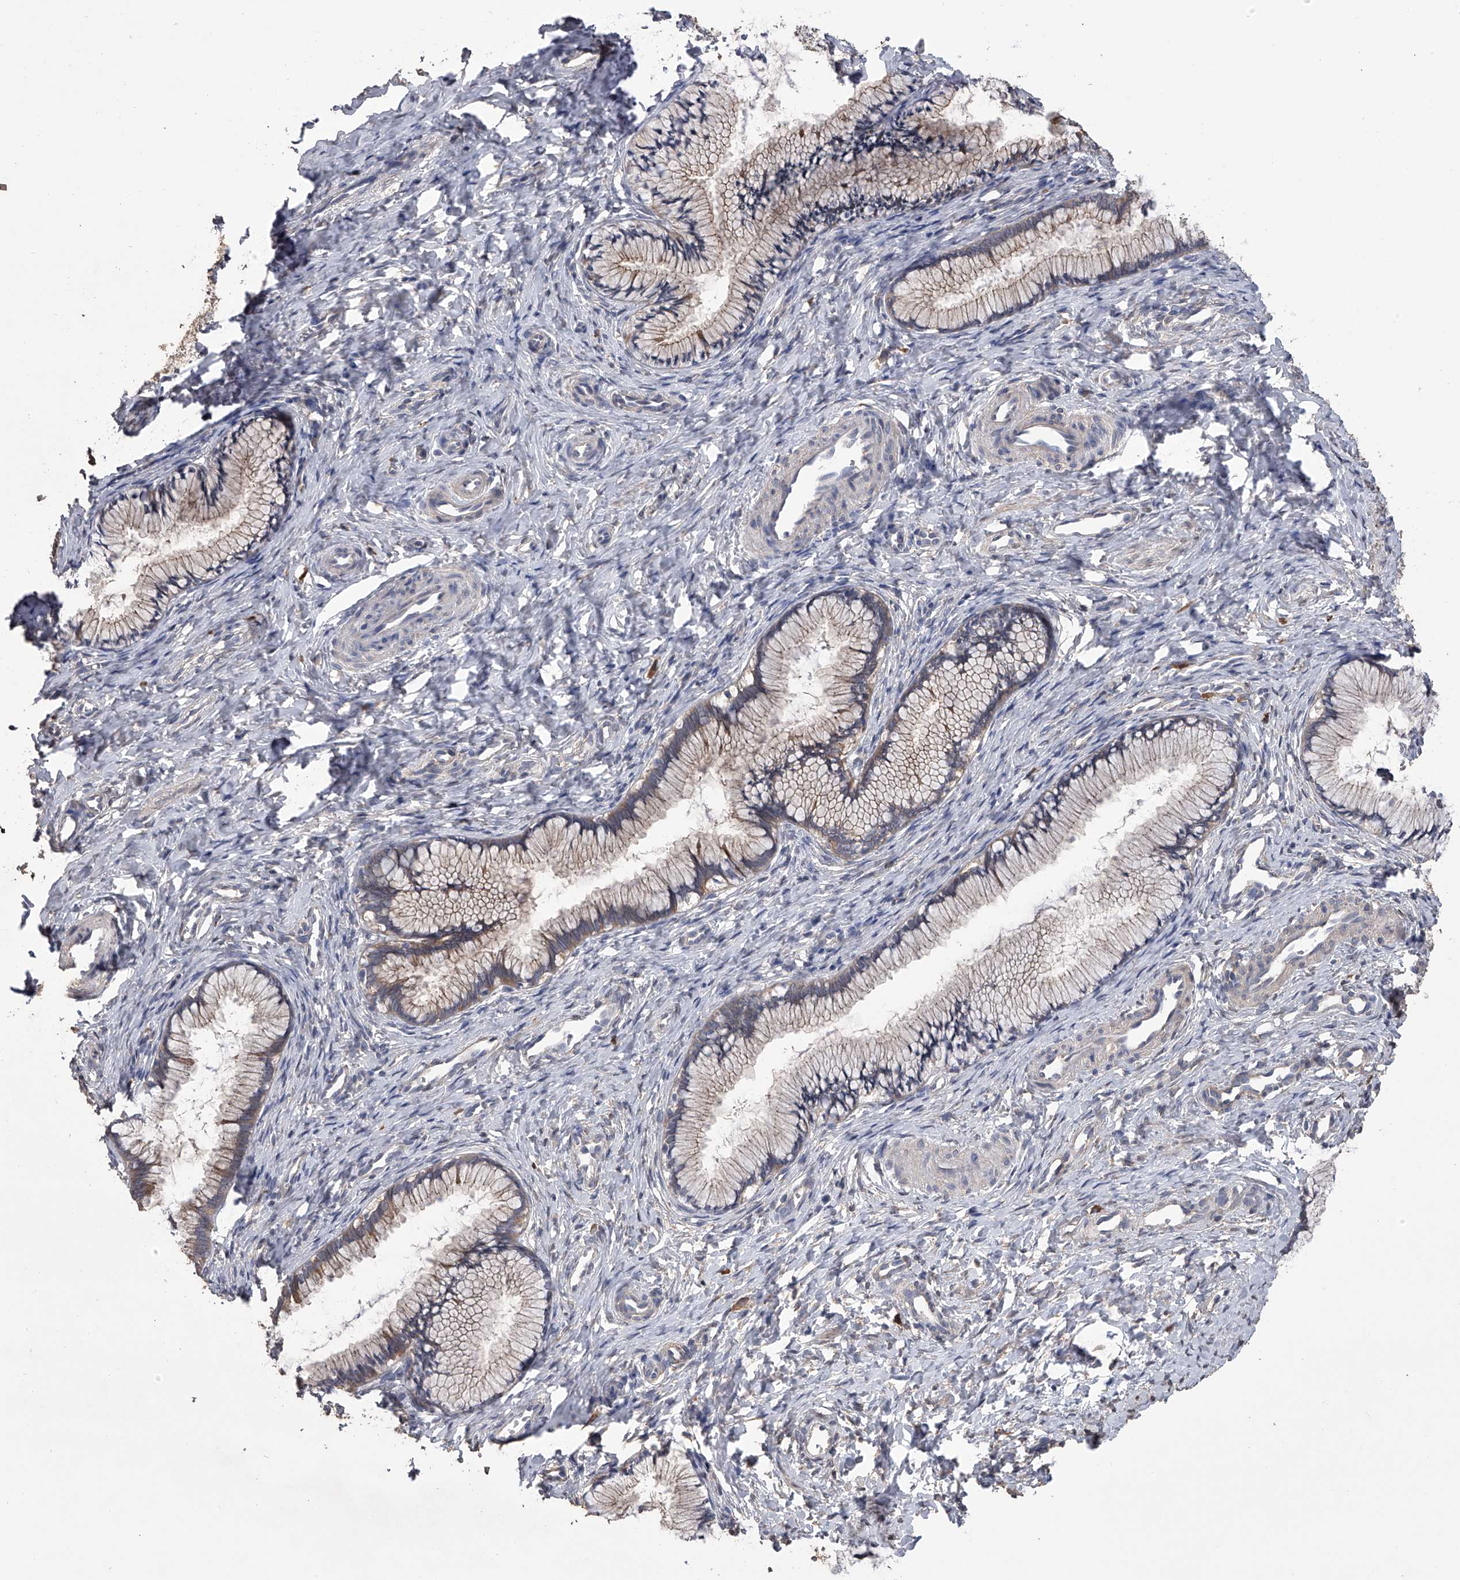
{"staining": {"intensity": "weak", "quantity": "25%-75%", "location": "cytoplasmic/membranous"}, "tissue": "cervix", "cell_type": "Glandular cells", "image_type": "normal", "snomed": [{"axis": "morphology", "description": "Normal tissue, NOS"}, {"axis": "topography", "description": "Cervix"}], "caption": "Protein expression analysis of normal cervix displays weak cytoplasmic/membranous staining in approximately 25%-75% of glandular cells. The staining was performed using DAB, with brown indicating positive protein expression. Nuclei are stained blue with hematoxylin.", "gene": "ZNF343", "patient": {"sex": "female", "age": 27}}